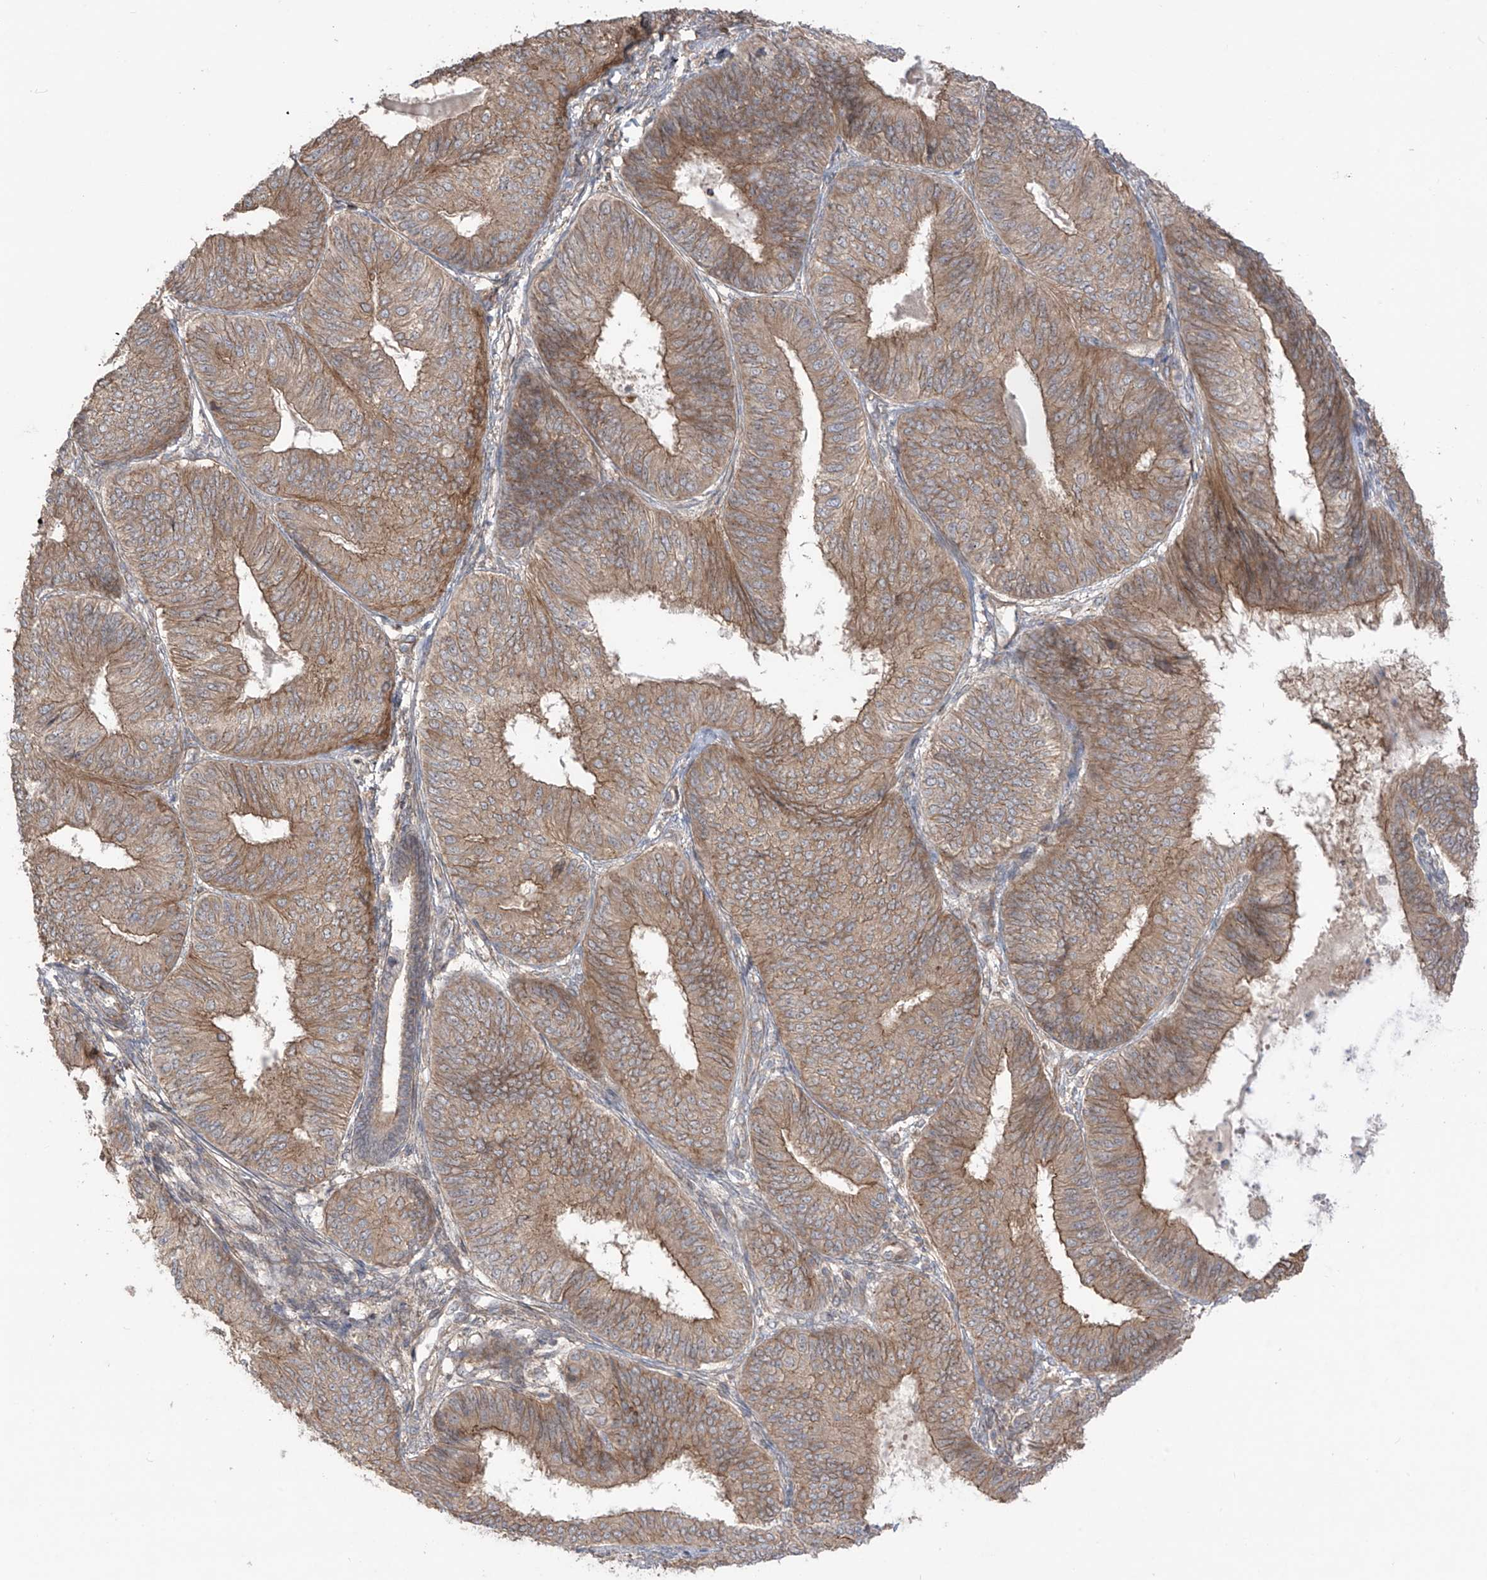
{"staining": {"intensity": "moderate", "quantity": ">75%", "location": "cytoplasmic/membranous"}, "tissue": "endometrial cancer", "cell_type": "Tumor cells", "image_type": "cancer", "snomed": [{"axis": "morphology", "description": "Adenocarcinoma, NOS"}, {"axis": "topography", "description": "Endometrium"}], "caption": "IHC of human endometrial cancer displays medium levels of moderate cytoplasmic/membranous expression in approximately >75% of tumor cells.", "gene": "LRRC74A", "patient": {"sex": "female", "age": 58}}